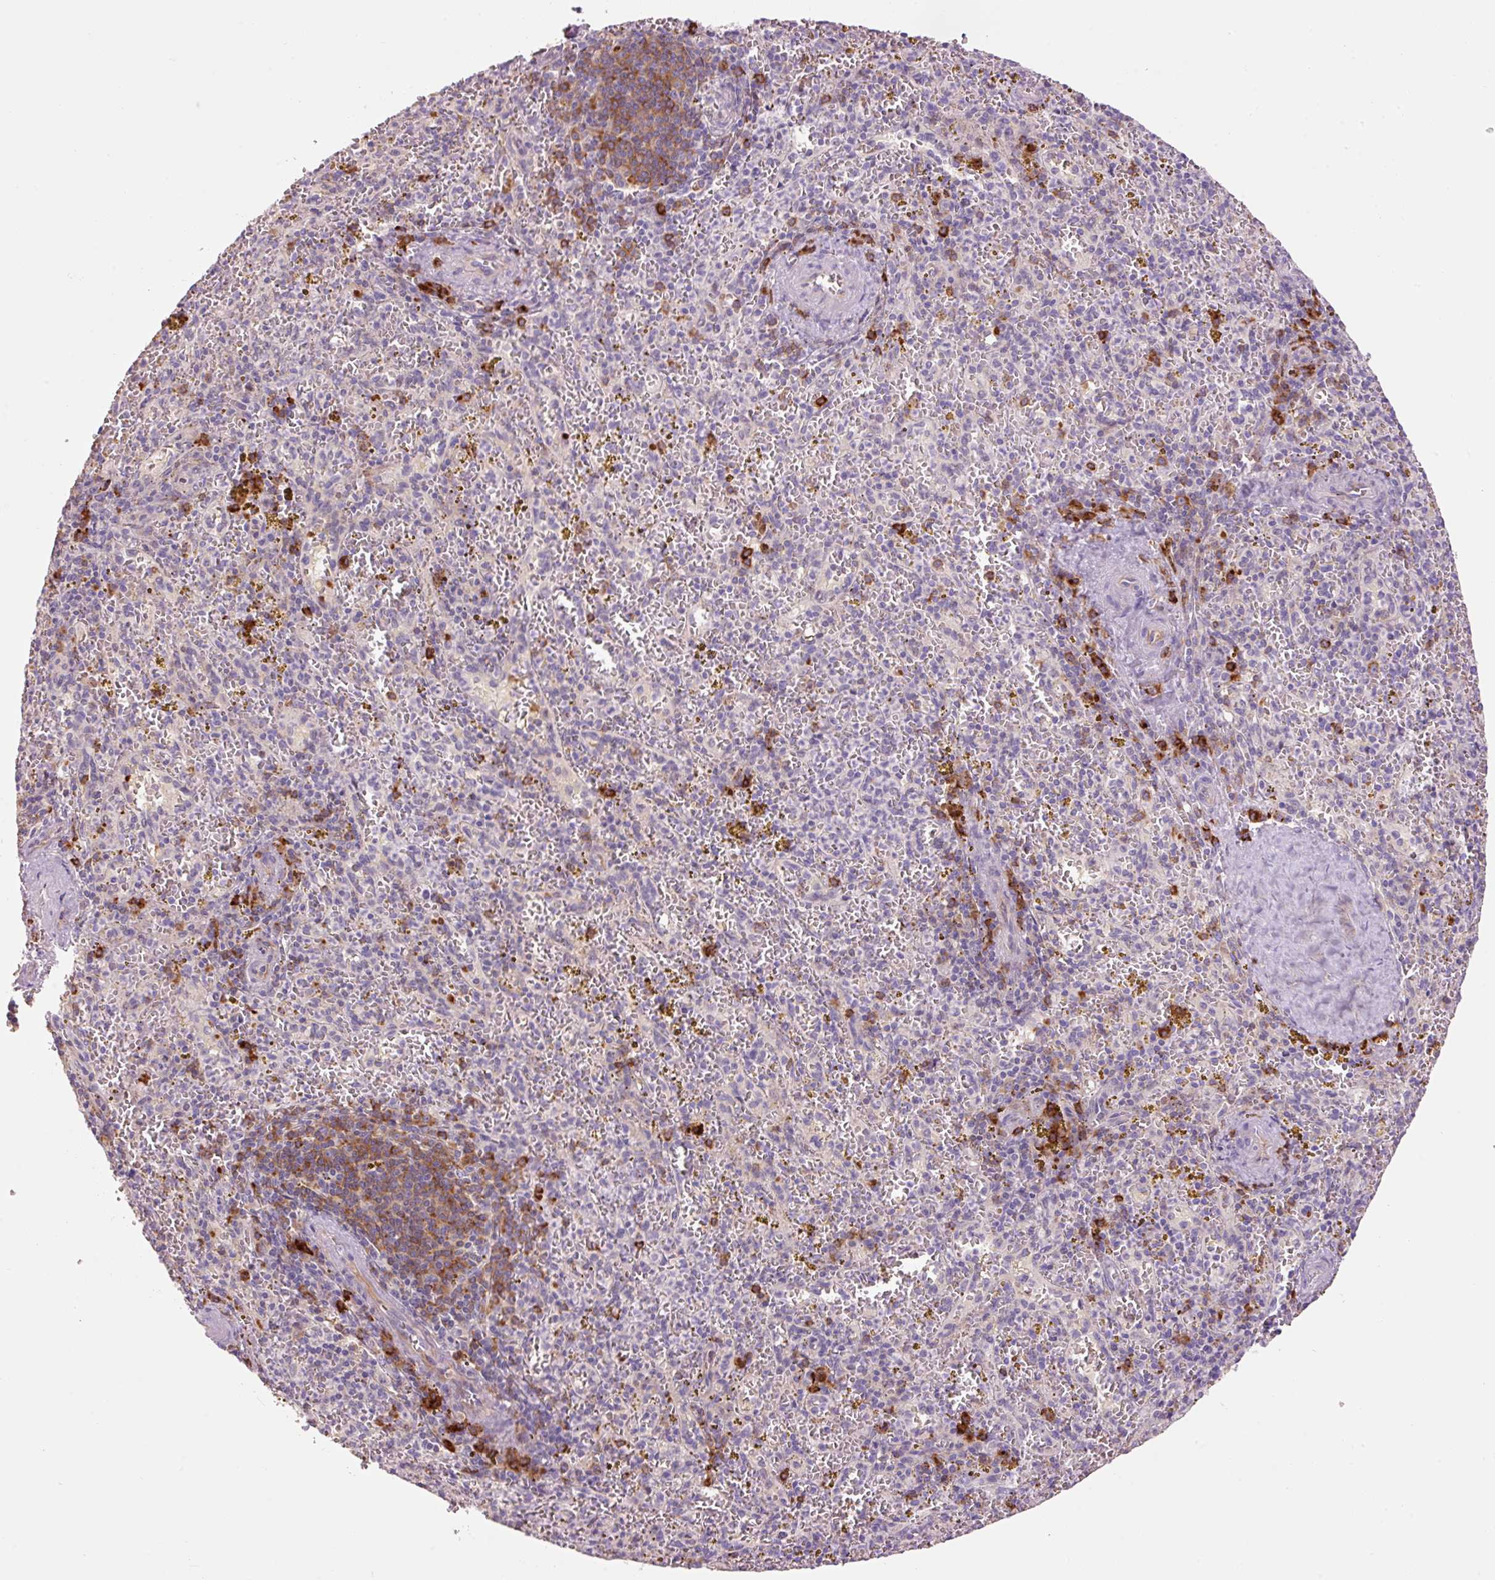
{"staining": {"intensity": "strong", "quantity": "<25%", "location": "cytoplasmic/membranous"}, "tissue": "spleen", "cell_type": "Cells in red pulp", "image_type": "normal", "snomed": [{"axis": "morphology", "description": "Normal tissue, NOS"}, {"axis": "topography", "description": "Spleen"}], "caption": "A high-resolution micrograph shows IHC staining of normal spleen, which reveals strong cytoplasmic/membranous expression in approximately <25% of cells in red pulp. (IHC, brightfield microscopy, high magnification).", "gene": "HAX1", "patient": {"sex": "male", "age": 57}}